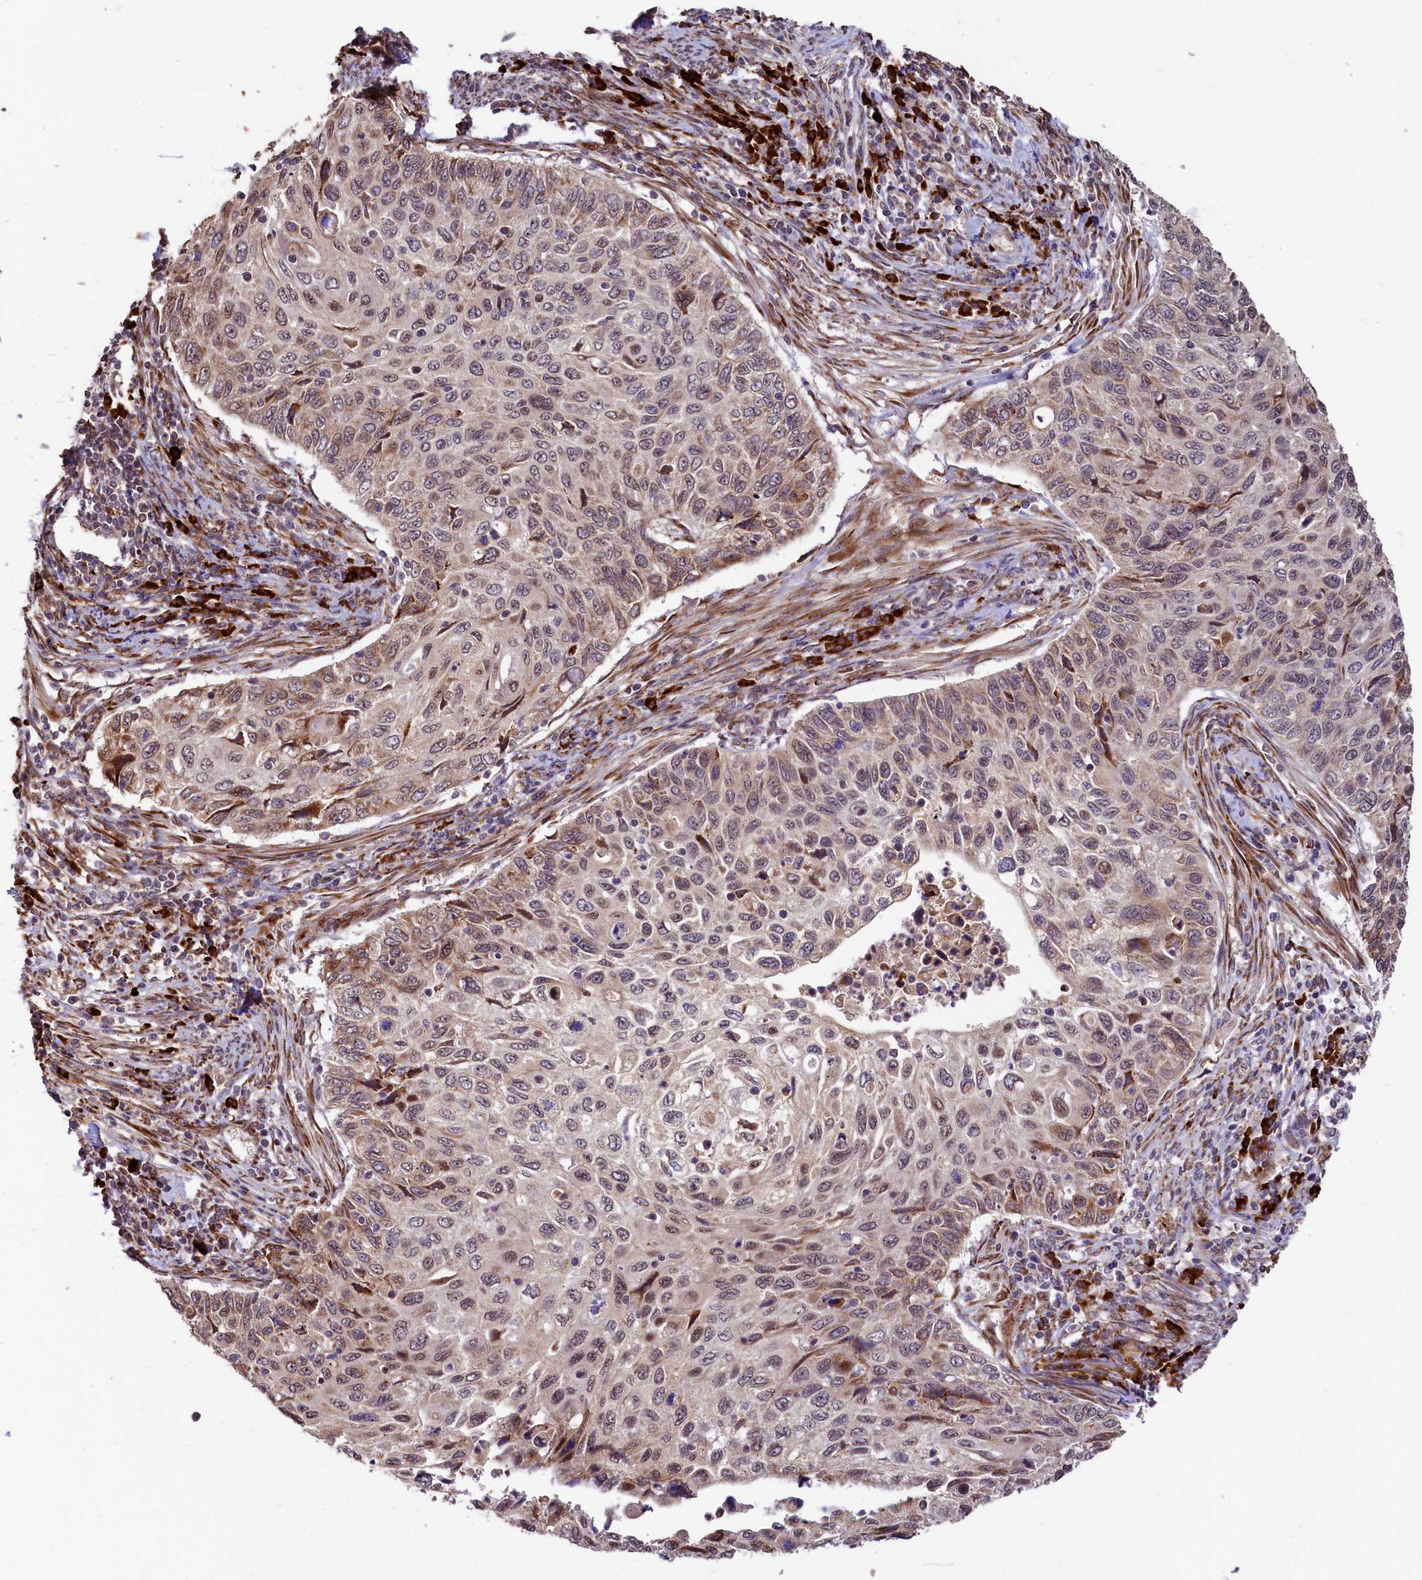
{"staining": {"intensity": "moderate", "quantity": "<25%", "location": "cytoplasmic/membranous,nuclear"}, "tissue": "cervical cancer", "cell_type": "Tumor cells", "image_type": "cancer", "snomed": [{"axis": "morphology", "description": "Squamous cell carcinoma, NOS"}, {"axis": "topography", "description": "Cervix"}], "caption": "A brown stain labels moderate cytoplasmic/membranous and nuclear positivity of a protein in human squamous cell carcinoma (cervical) tumor cells.", "gene": "C5orf15", "patient": {"sex": "female", "age": 70}}